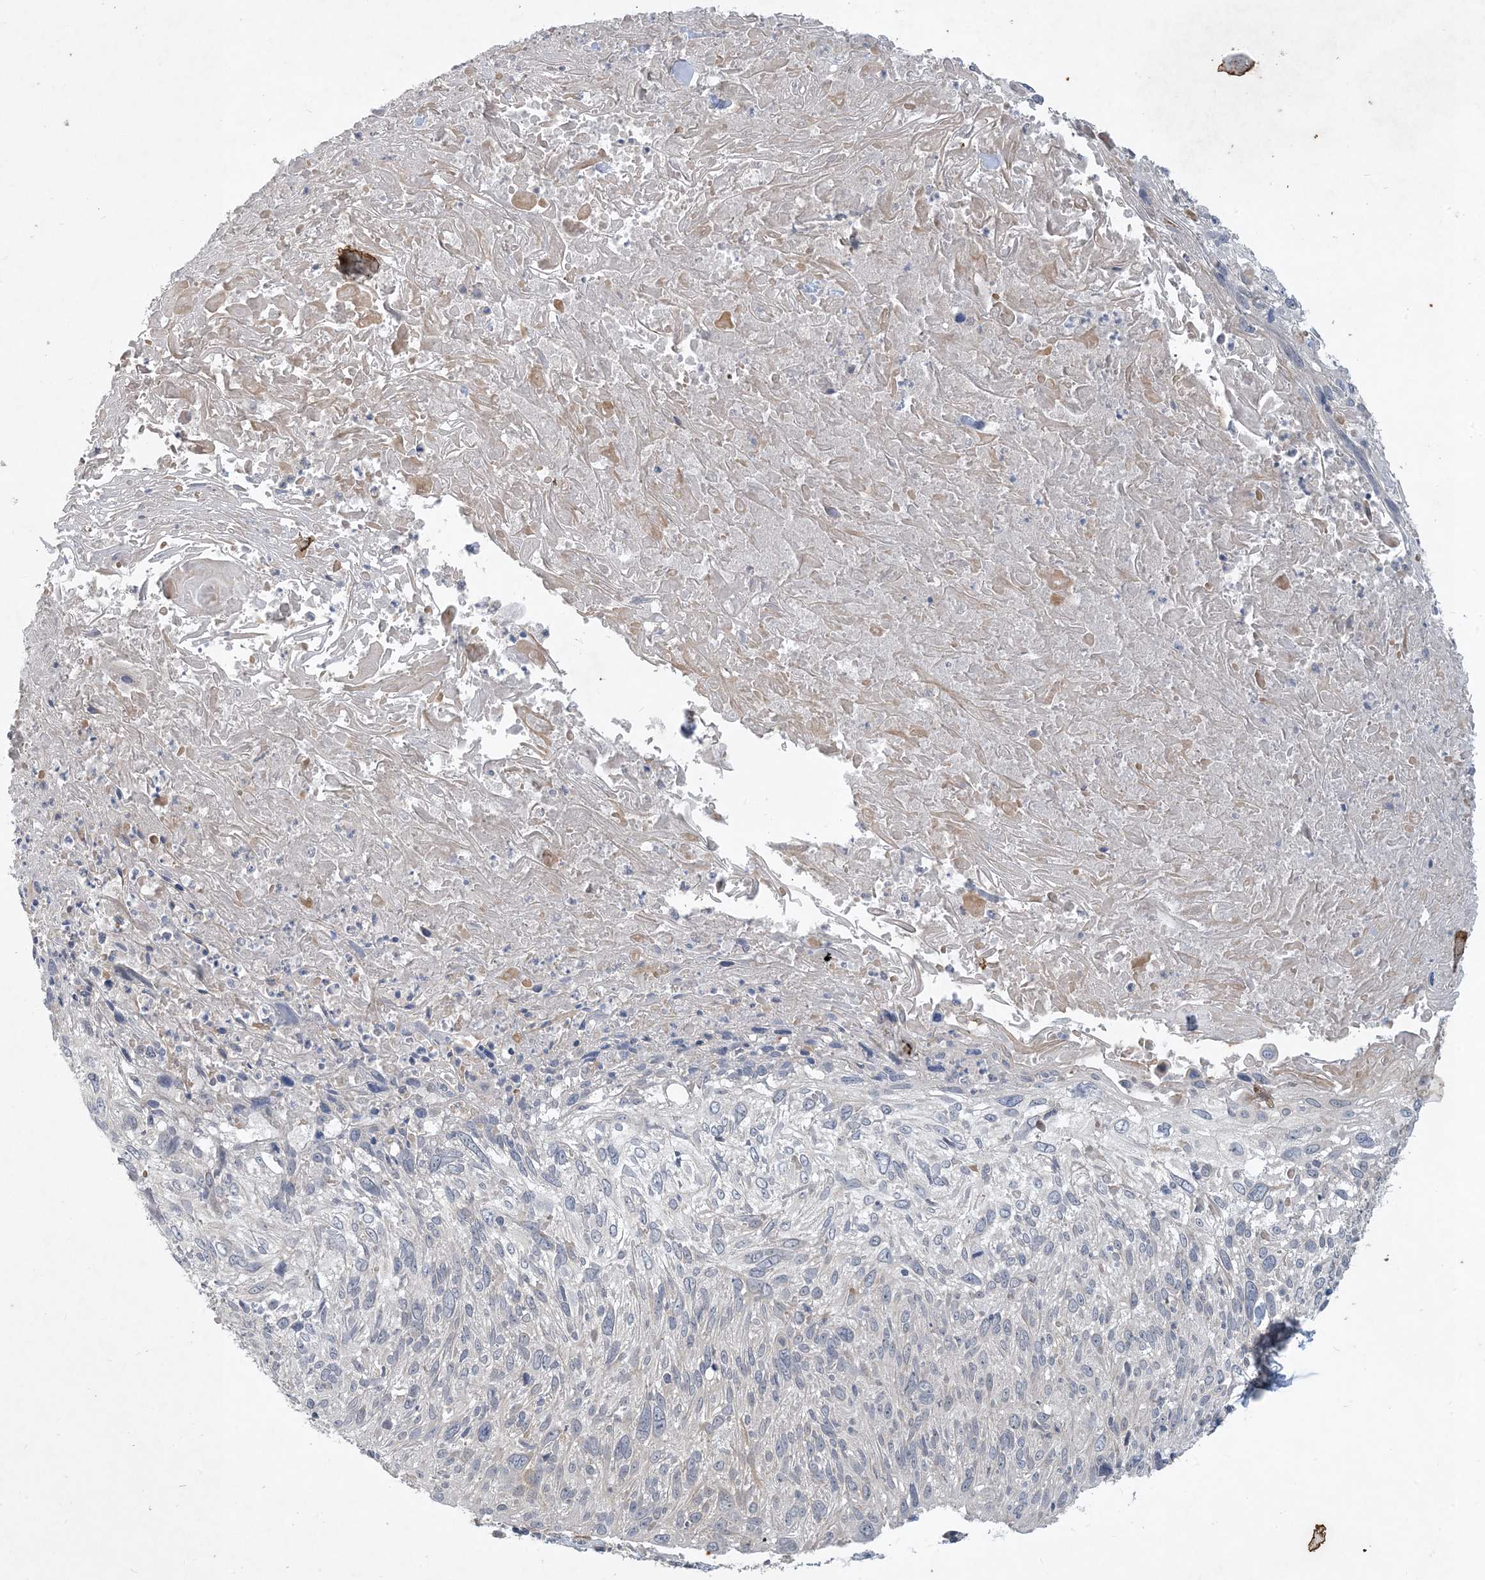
{"staining": {"intensity": "negative", "quantity": "none", "location": "none"}, "tissue": "cervical cancer", "cell_type": "Tumor cells", "image_type": "cancer", "snomed": [{"axis": "morphology", "description": "Squamous cell carcinoma, NOS"}, {"axis": "topography", "description": "Cervix"}], "caption": "The micrograph shows no significant staining in tumor cells of cervical cancer (squamous cell carcinoma).", "gene": "CDS1", "patient": {"sex": "female", "age": 51}}